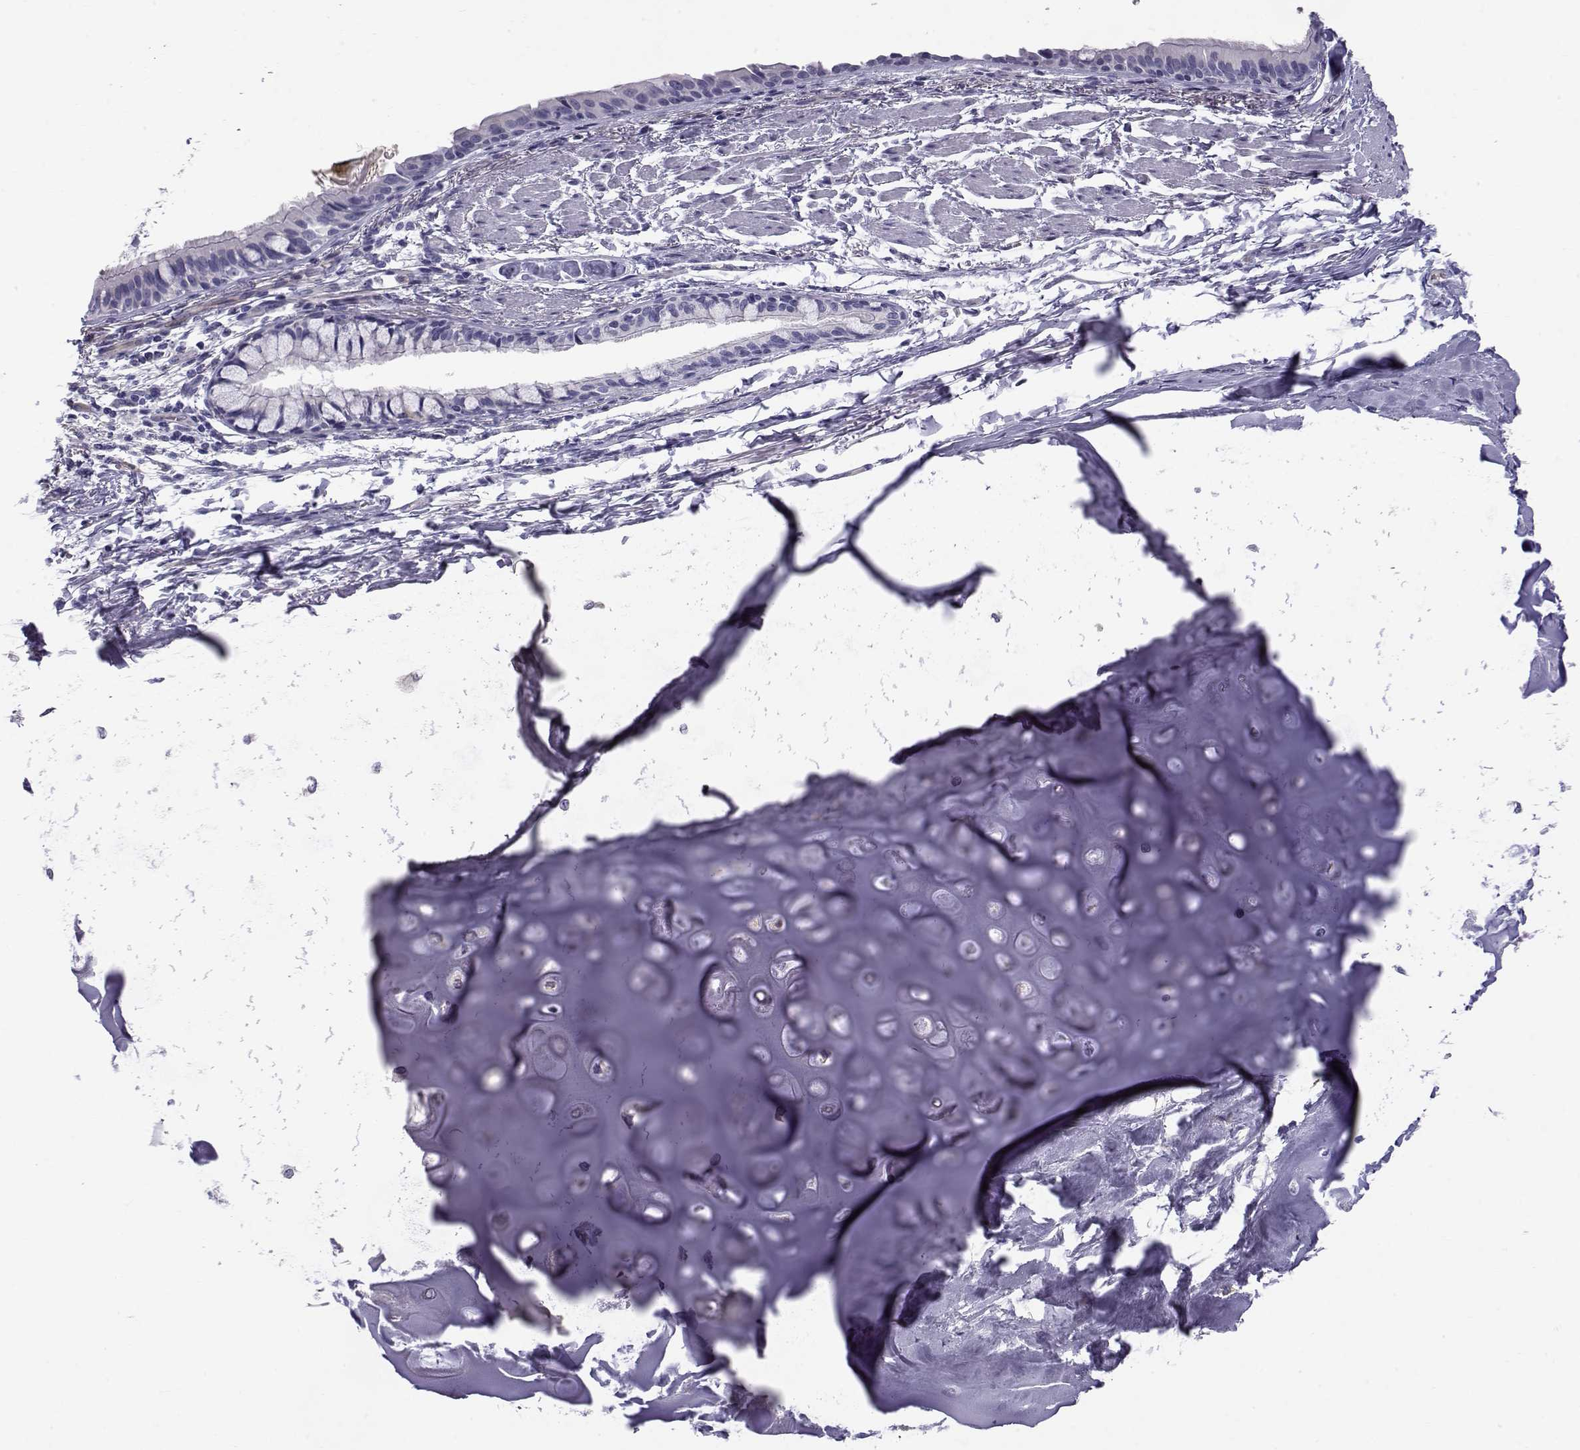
{"staining": {"intensity": "negative", "quantity": "none", "location": "none"}, "tissue": "bronchus", "cell_type": "Respiratory epithelial cells", "image_type": "normal", "snomed": [{"axis": "morphology", "description": "Normal tissue, NOS"}, {"axis": "morphology", "description": "Squamous cell carcinoma, NOS"}, {"axis": "topography", "description": "Bronchus"}, {"axis": "topography", "description": "Lung"}], "caption": "Human bronchus stained for a protein using immunohistochemistry exhibits no staining in respiratory epithelial cells.", "gene": "RNASE12", "patient": {"sex": "male", "age": 69}}